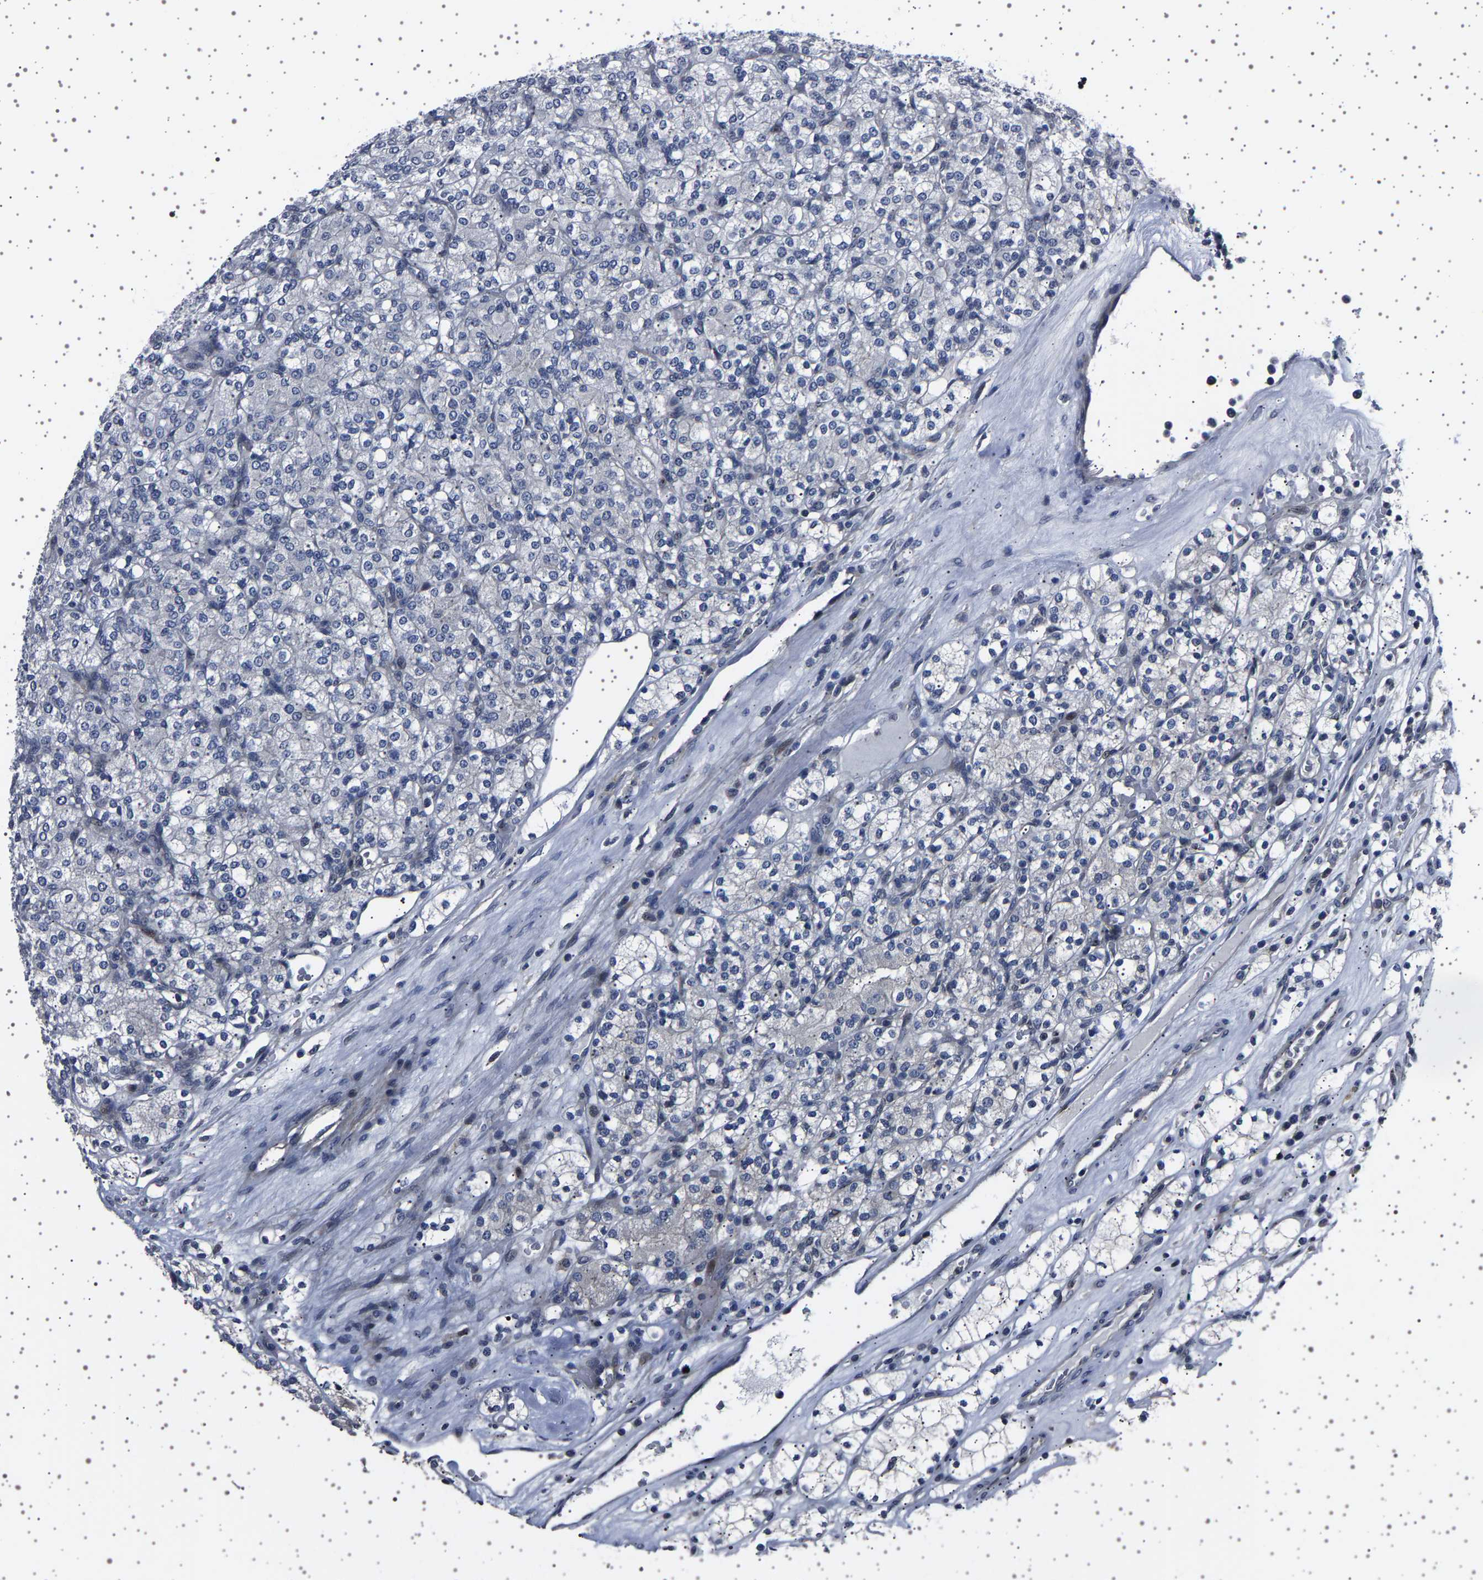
{"staining": {"intensity": "negative", "quantity": "none", "location": "none"}, "tissue": "renal cancer", "cell_type": "Tumor cells", "image_type": "cancer", "snomed": [{"axis": "morphology", "description": "Adenocarcinoma, NOS"}, {"axis": "topography", "description": "Kidney"}], "caption": "The IHC histopathology image has no significant staining in tumor cells of renal cancer tissue.", "gene": "PAK5", "patient": {"sex": "male", "age": 77}}